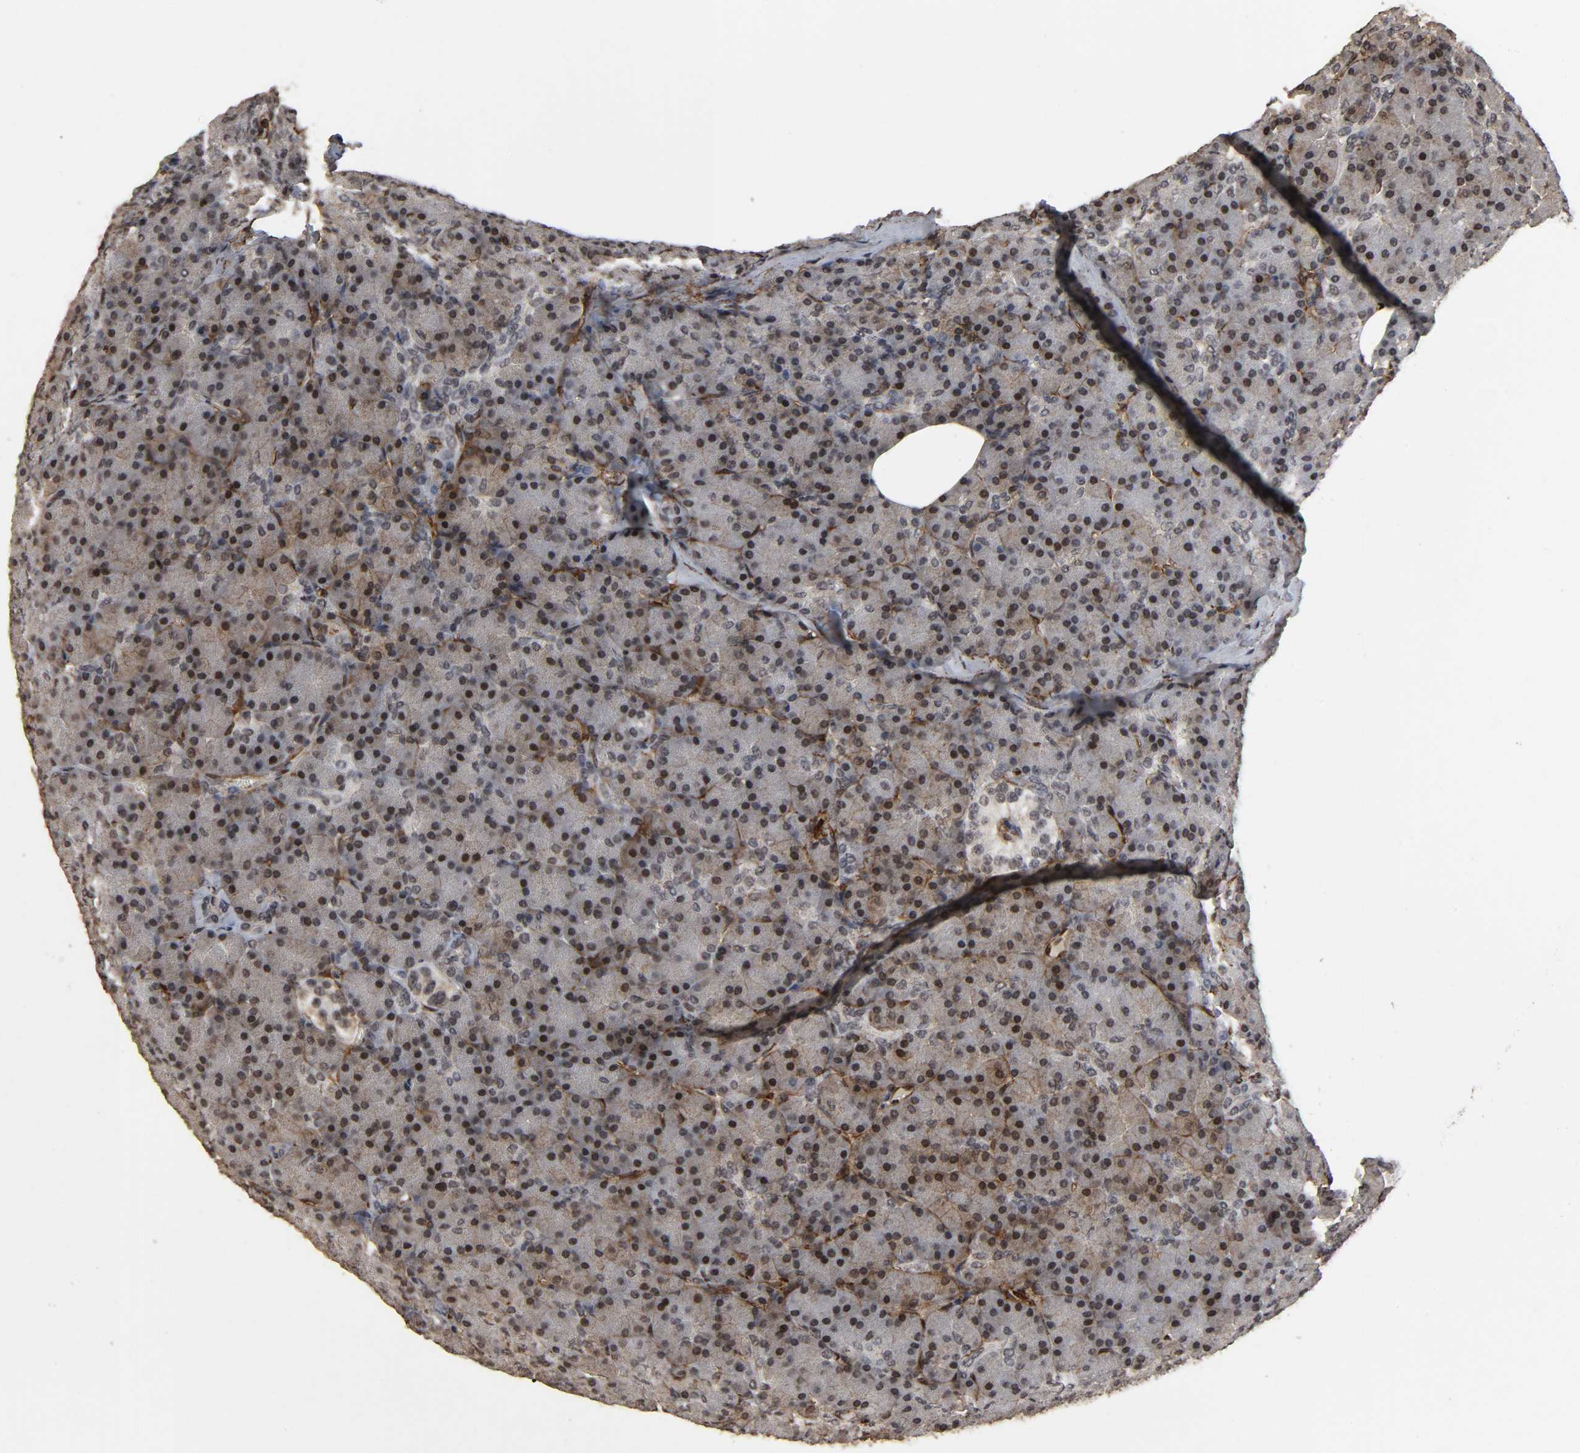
{"staining": {"intensity": "weak", "quantity": ">75%", "location": "cytoplasmic/membranous,nuclear"}, "tissue": "pancreas", "cell_type": "Exocrine glandular cells", "image_type": "normal", "snomed": [{"axis": "morphology", "description": "Normal tissue, NOS"}, {"axis": "topography", "description": "Pancreas"}], "caption": "IHC histopathology image of normal human pancreas stained for a protein (brown), which shows low levels of weak cytoplasmic/membranous,nuclear positivity in about >75% of exocrine glandular cells.", "gene": "AHNAK2", "patient": {"sex": "female", "age": 43}}